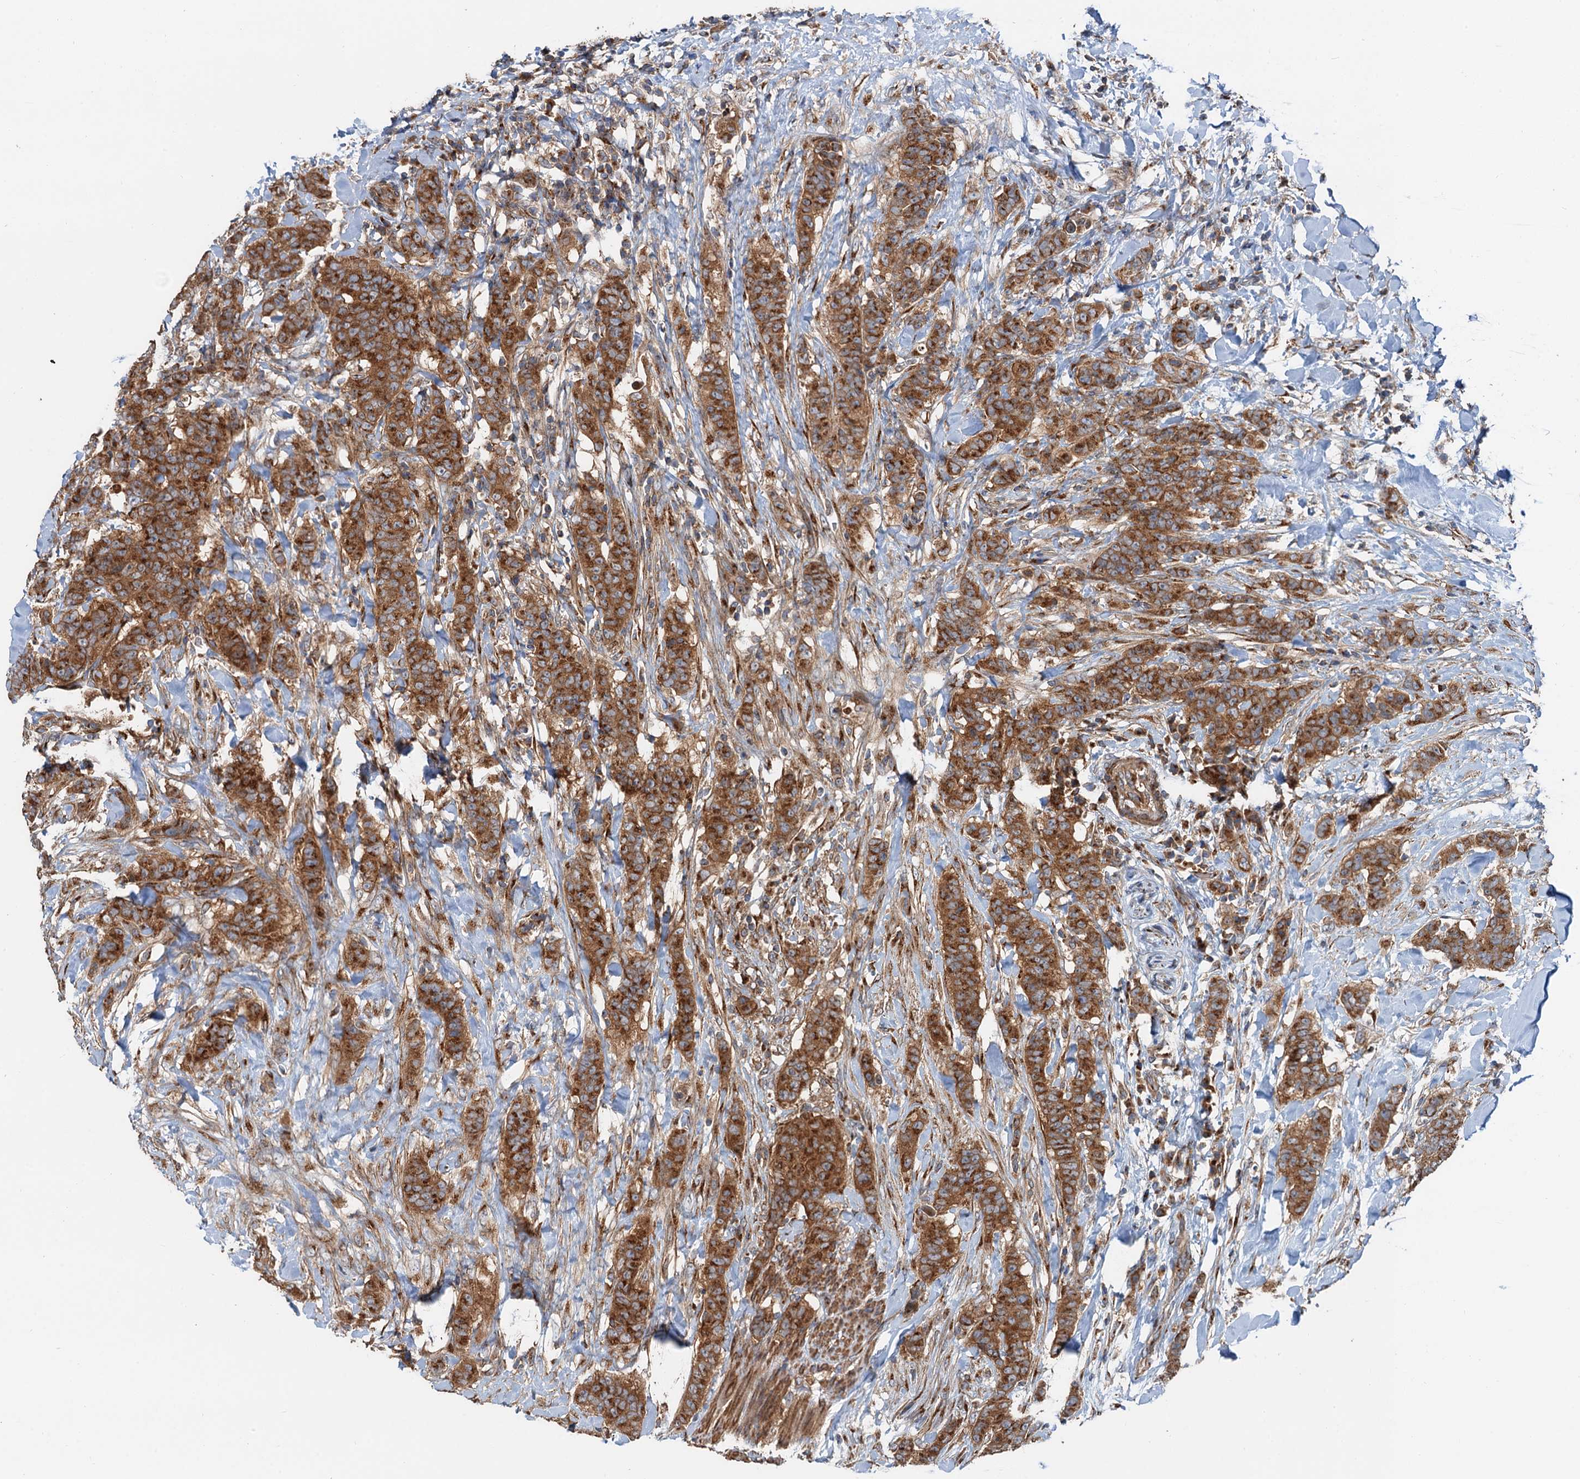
{"staining": {"intensity": "strong", "quantity": ">75%", "location": "cytoplasmic/membranous"}, "tissue": "breast cancer", "cell_type": "Tumor cells", "image_type": "cancer", "snomed": [{"axis": "morphology", "description": "Duct carcinoma"}, {"axis": "topography", "description": "Breast"}], "caption": "The immunohistochemical stain shows strong cytoplasmic/membranous expression in tumor cells of breast cancer (intraductal carcinoma) tissue.", "gene": "ANKRD26", "patient": {"sex": "female", "age": 40}}